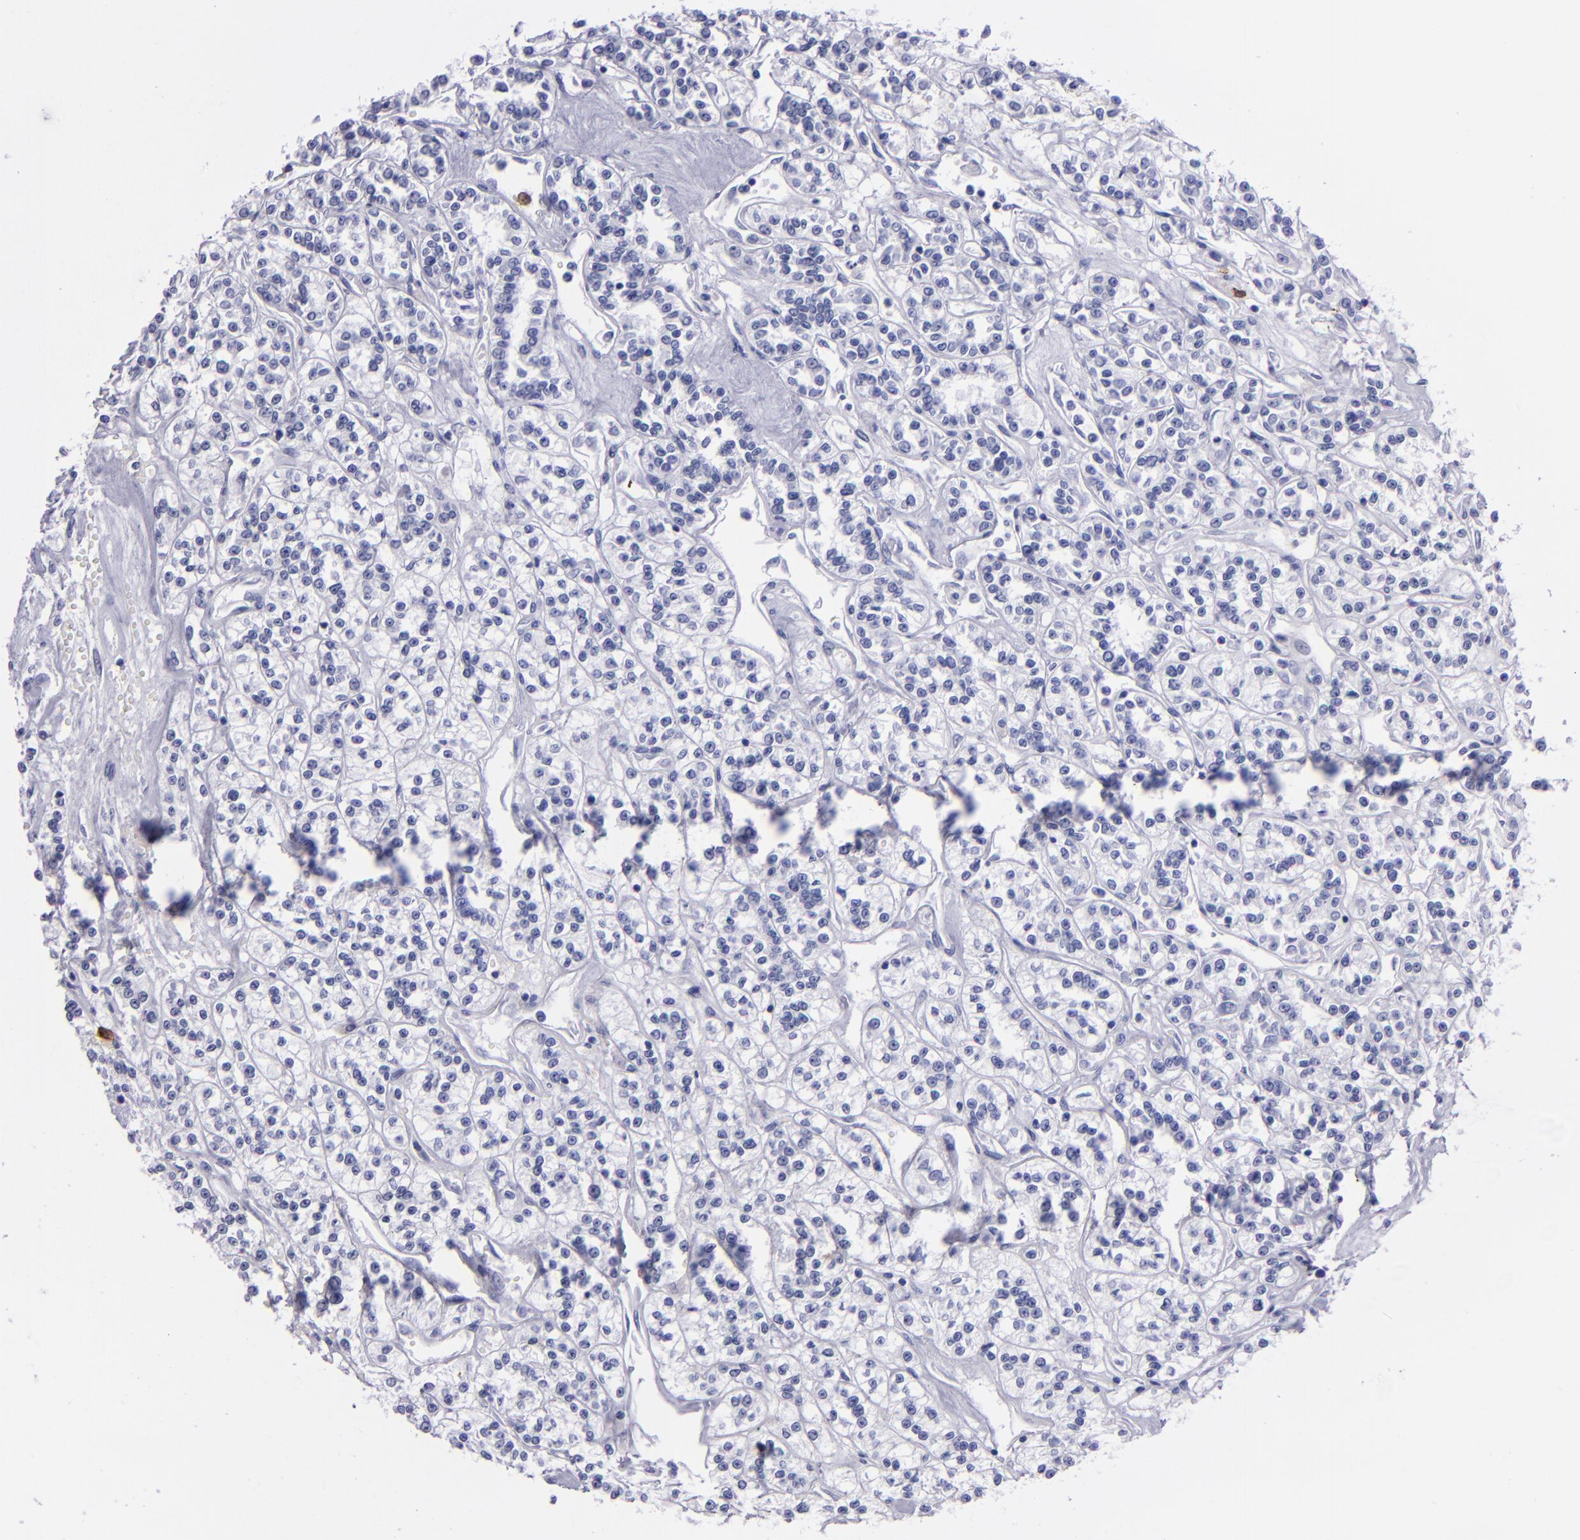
{"staining": {"intensity": "negative", "quantity": "none", "location": "none"}, "tissue": "renal cancer", "cell_type": "Tumor cells", "image_type": "cancer", "snomed": [{"axis": "morphology", "description": "Adenocarcinoma, NOS"}, {"axis": "topography", "description": "Kidney"}], "caption": "Immunohistochemical staining of renal cancer (adenocarcinoma) shows no significant staining in tumor cells.", "gene": "CD38", "patient": {"sex": "female", "age": 76}}